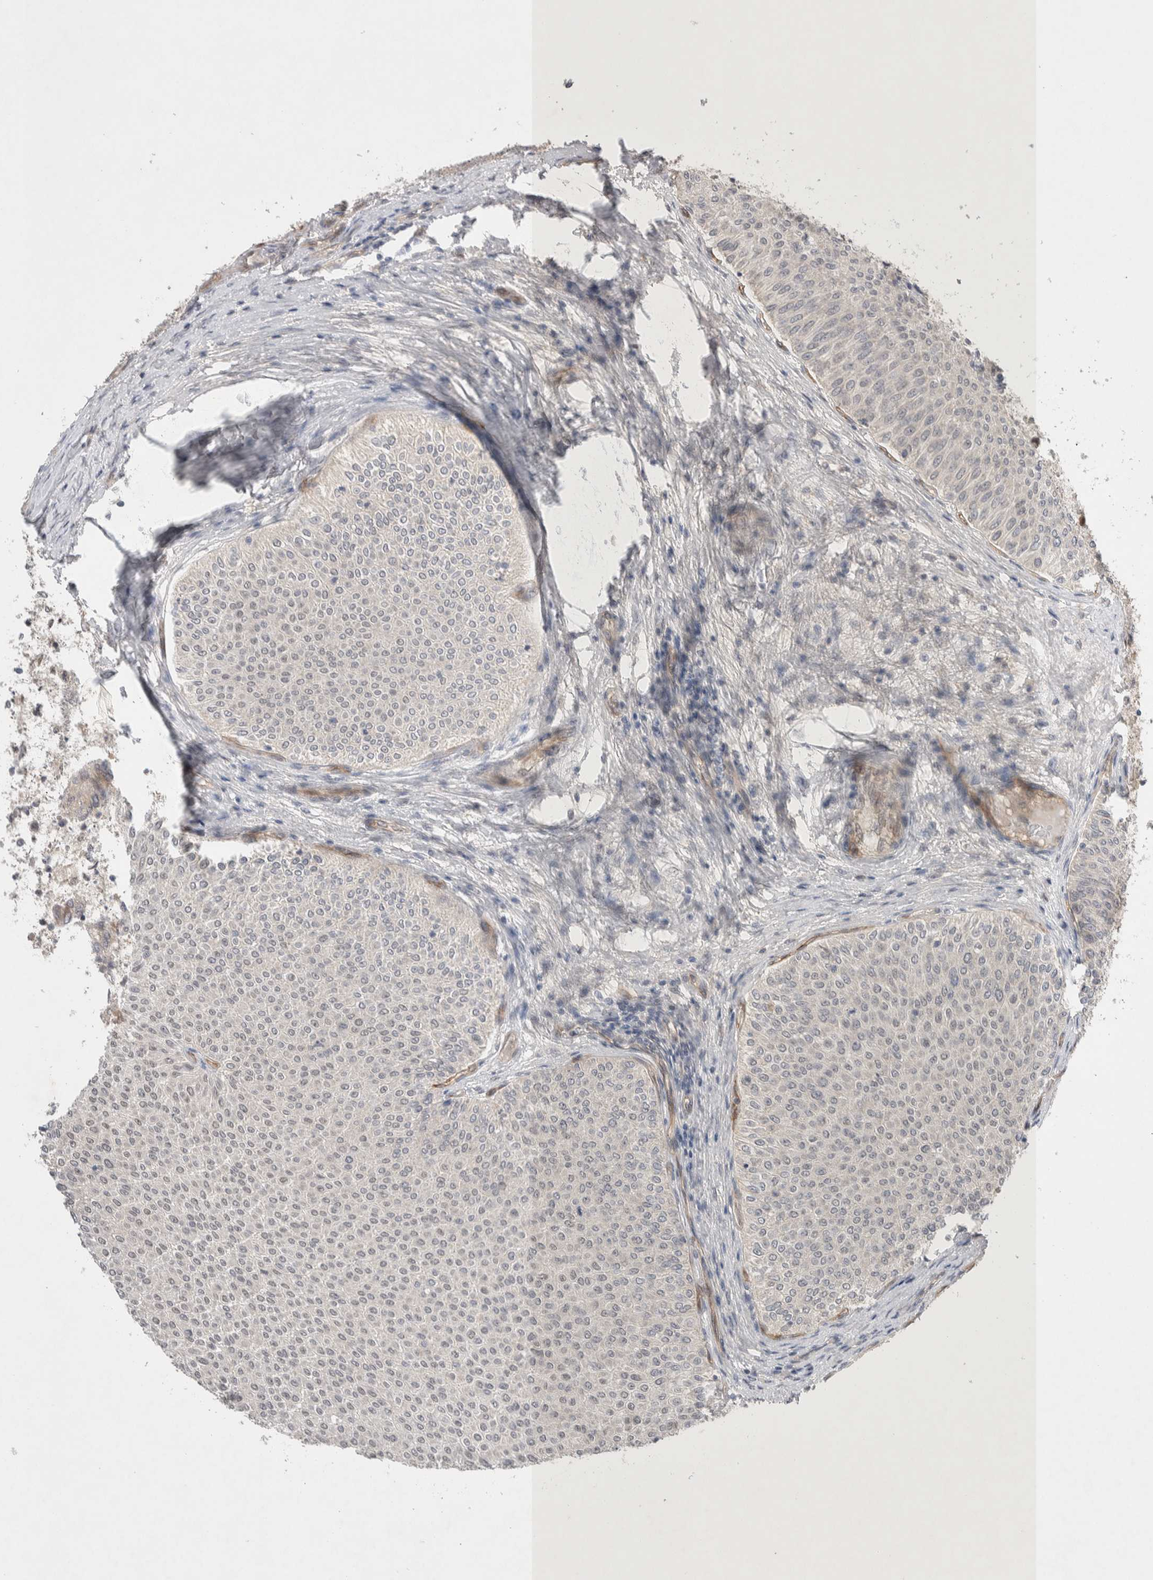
{"staining": {"intensity": "negative", "quantity": "none", "location": "none"}, "tissue": "urothelial cancer", "cell_type": "Tumor cells", "image_type": "cancer", "snomed": [{"axis": "morphology", "description": "Urothelial carcinoma, Low grade"}, {"axis": "topography", "description": "Urinary bladder"}], "caption": "Immunohistochemical staining of human urothelial carcinoma (low-grade) shows no significant staining in tumor cells. Brightfield microscopy of immunohistochemistry stained with DAB (3,3'-diaminobenzidine) (brown) and hematoxylin (blue), captured at high magnification.", "gene": "ZNF704", "patient": {"sex": "male", "age": 78}}